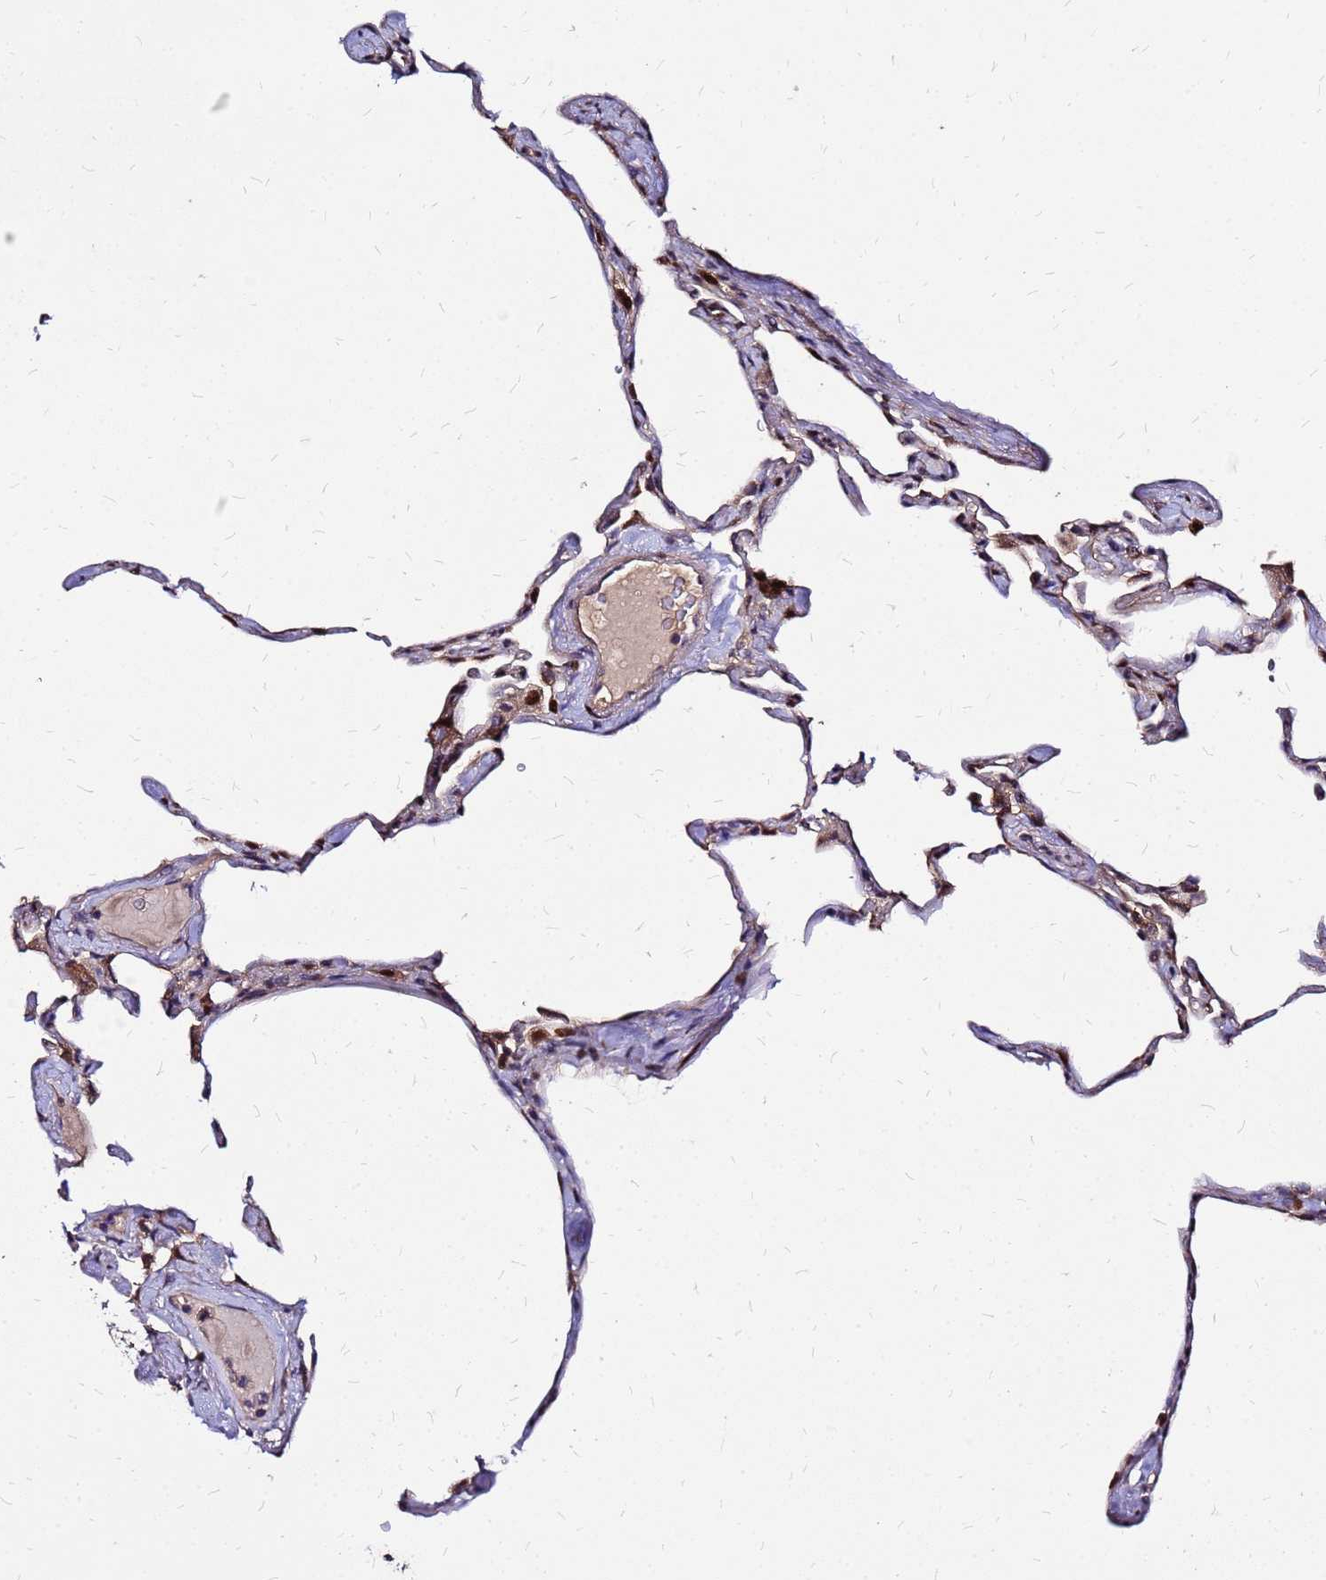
{"staining": {"intensity": "moderate", "quantity": "25%-75%", "location": "cytoplasmic/membranous"}, "tissue": "lung", "cell_type": "Alveolar cells", "image_type": "normal", "snomed": [{"axis": "morphology", "description": "Normal tissue, NOS"}, {"axis": "topography", "description": "Lung"}], "caption": "Immunohistochemistry (IHC) micrograph of benign lung: lung stained using IHC exhibits medium levels of moderate protein expression localized specifically in the cytoplasmic/membranous of alveolar cells, appearing as a cytoplasmic/membranous brown color.", "gene": "ARHGEF35", "patient": {"sex": "male", "age": 65}}